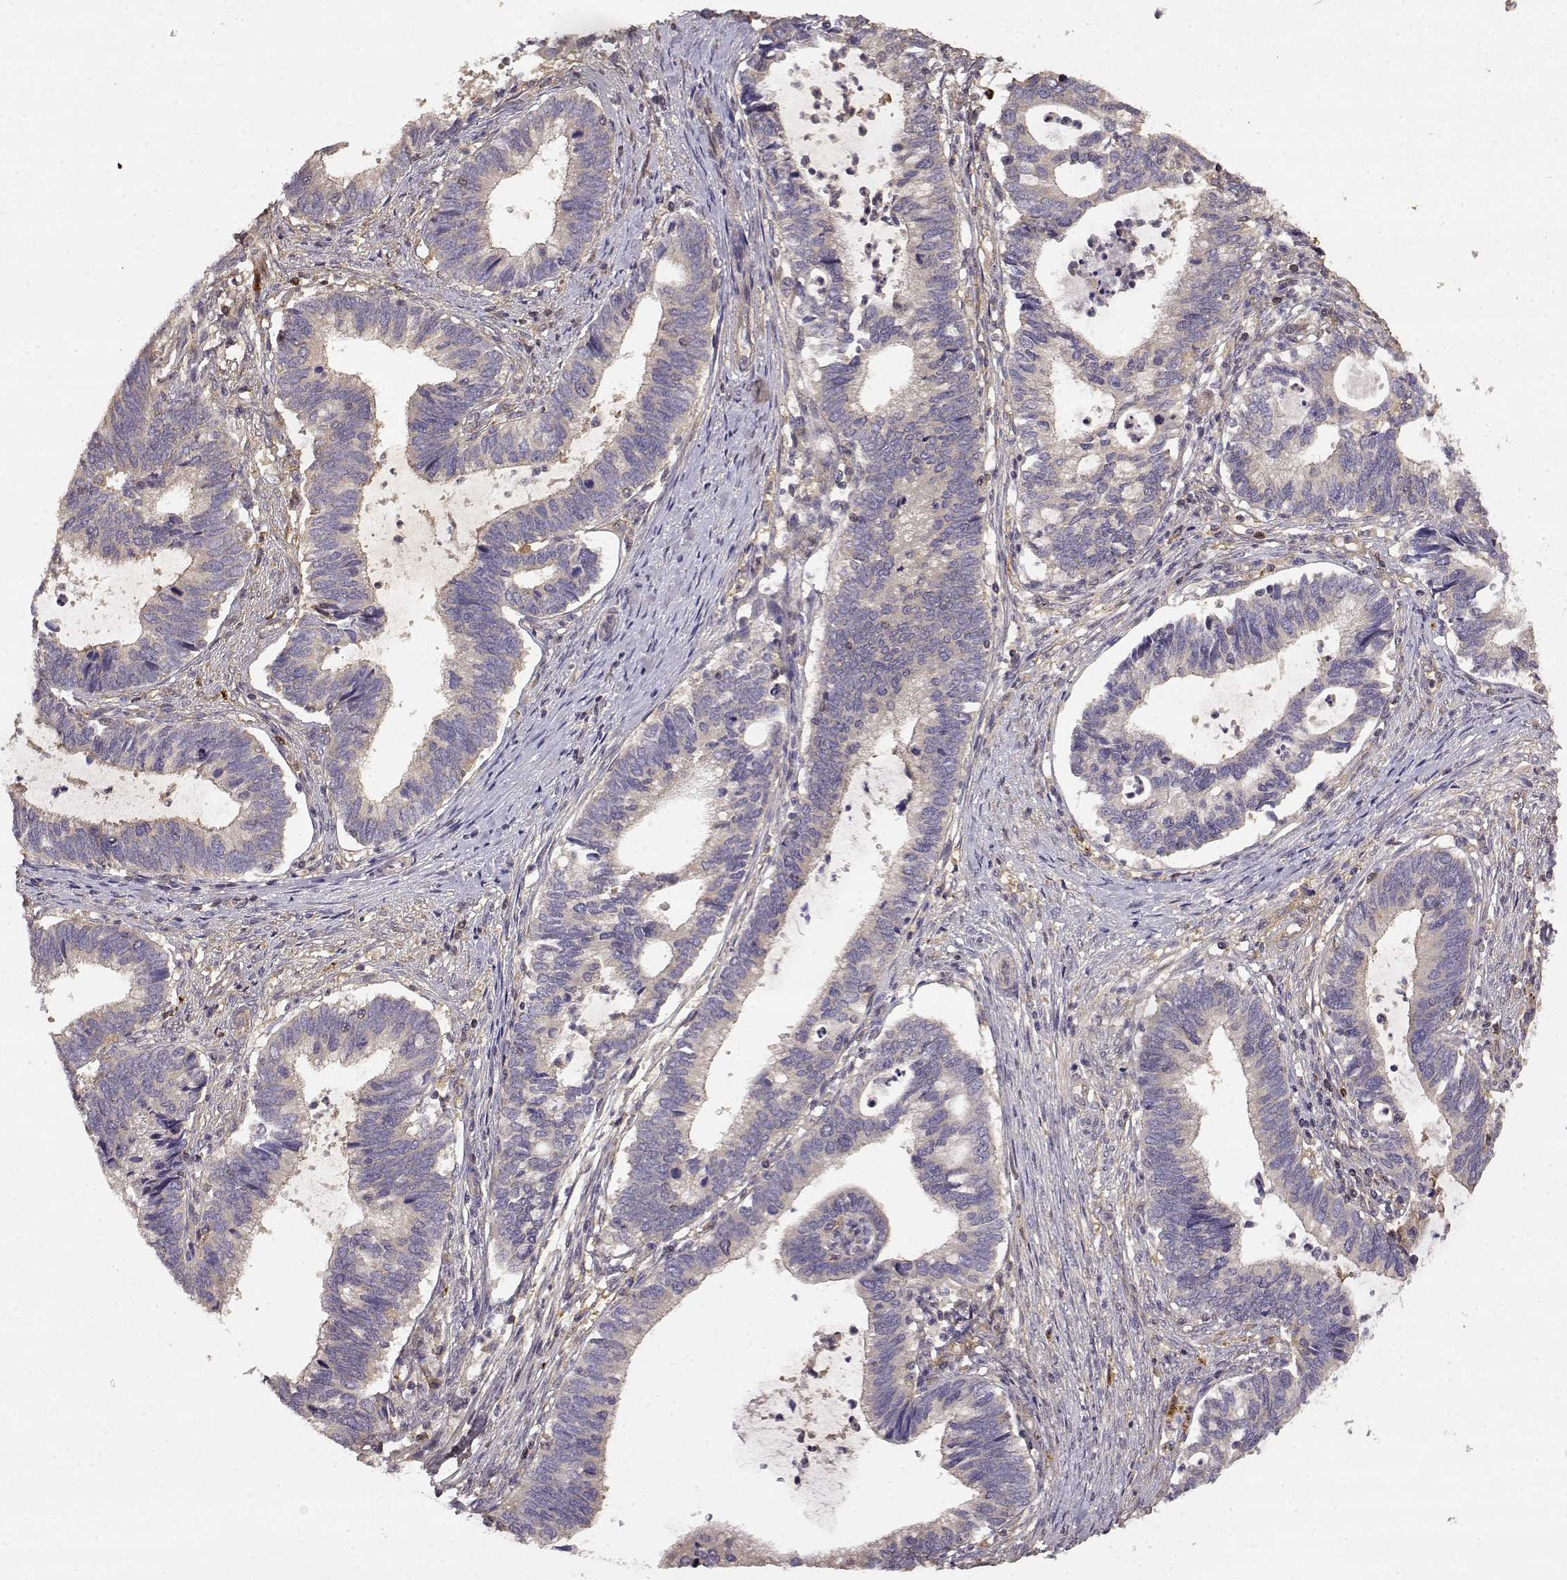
{"staining": {"intensity": "weak", "quantity": "<25%", "location": "cytoplasmic/membranous"}, "tissue": "cervical cancer", "cell_type": "Tumor cells", "image_type": "cancer", "snomed": [{"axis": "morphology", "description": "Adenocarcinoma, NOS"}, {"axis": "topography", "description": "Cervix"}], "caption": "Immunohistochemical staining of human cervical cancer demonstrates no significant staining in tumor cells. (DAB immunohistochemistry (IHC), high magnification).", "gene": "CRIM1", "patient": {"sex": "female", "age": 42}}